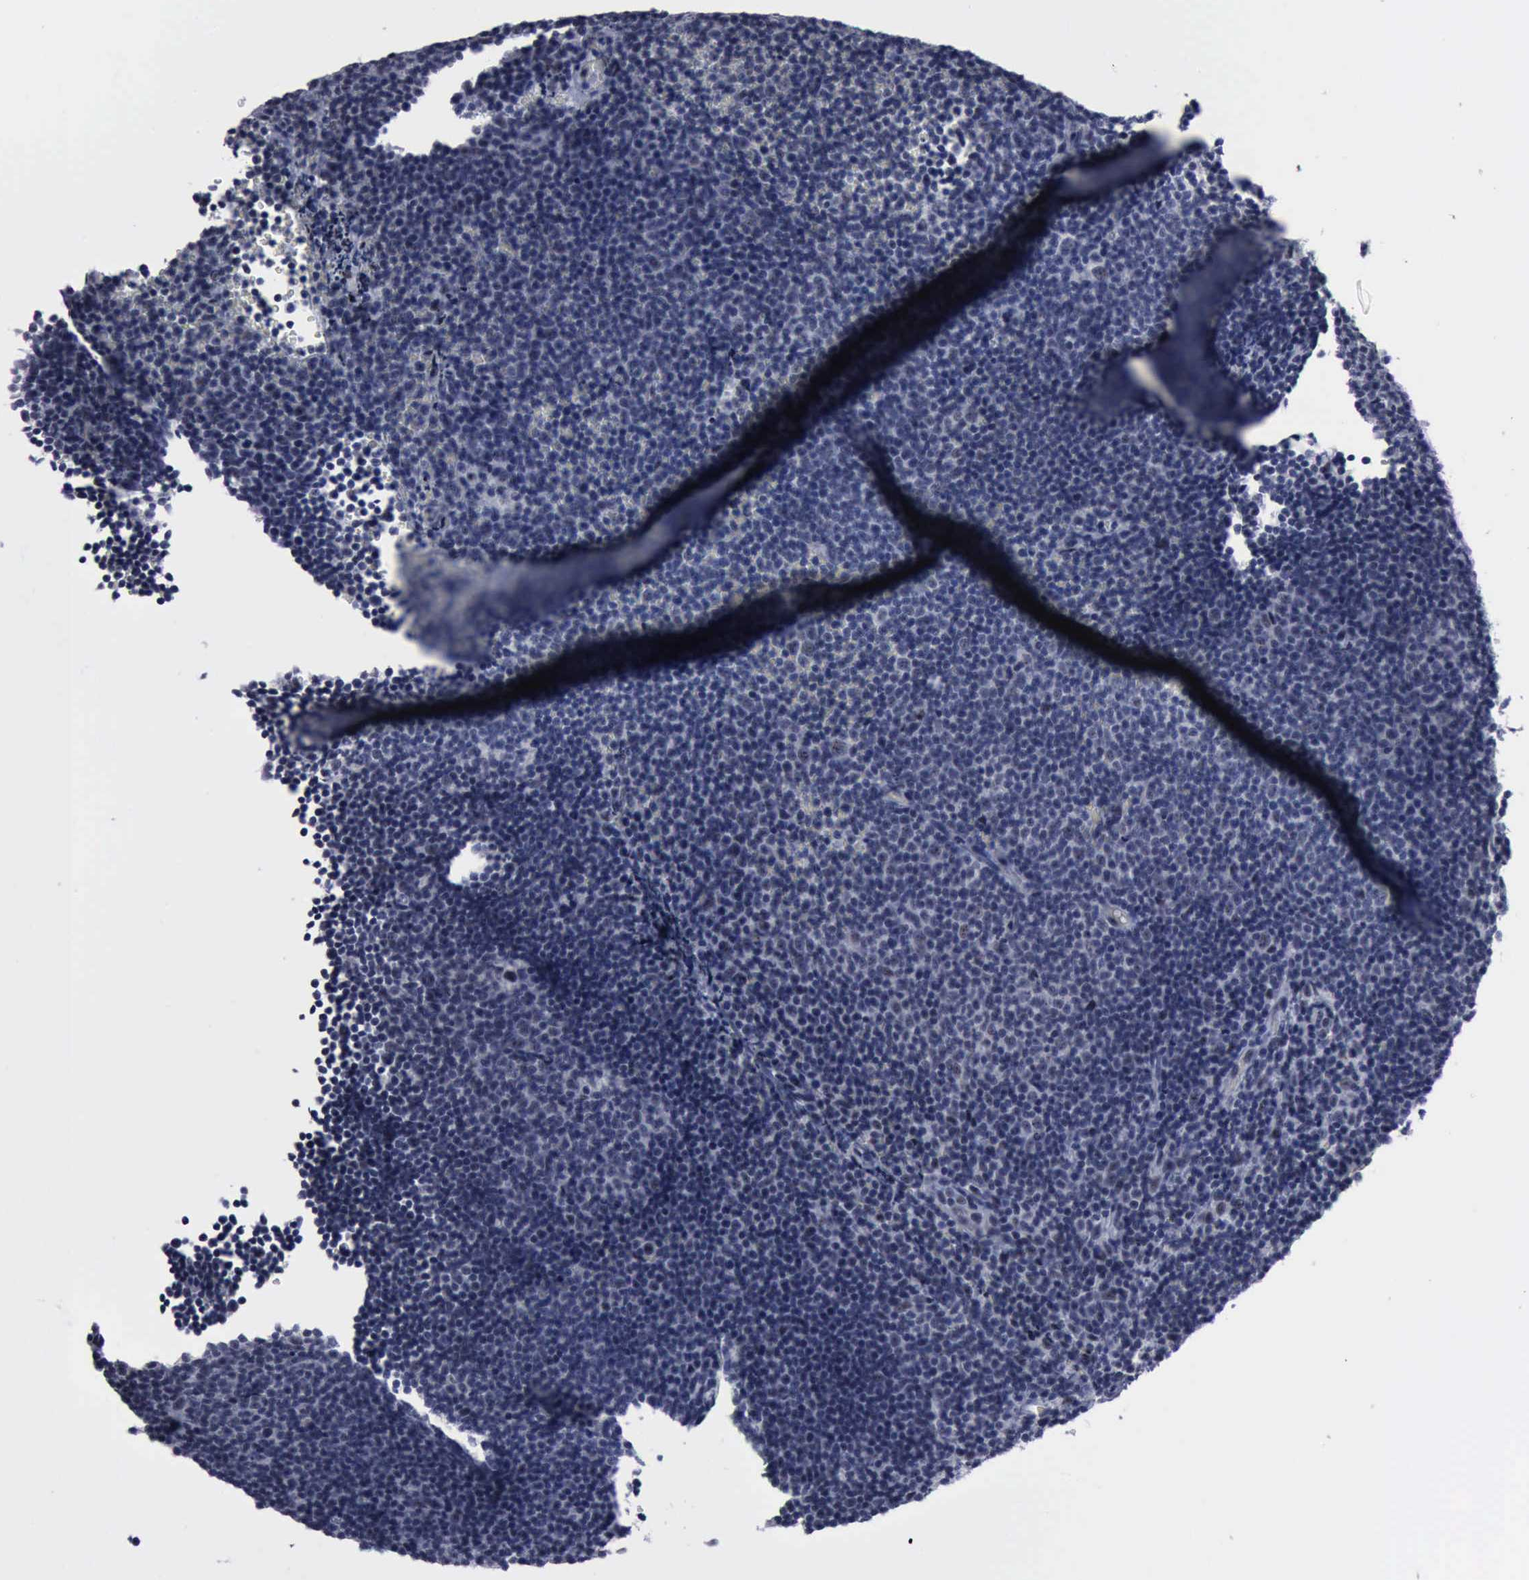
{"staining": {"intensity": "negative", "quantity": "none", "location": "none"}, "tissue": "lymphoma", "cell_type": "Tumor cells", "image_type": "cancer", "snomed": [{"axis": "morphology", "description": "Malignant lymphoma, non-Hodgkin's type, Low grade"}, {"axis": "topography", "description": "Lymph node"}], "caption": "A micrograph of low-grade malignant lymphoma, non-Hodgkin's type stained for a protein demonstrates no brown staining in tumor cells.", "gene": "BRD1", "patient": {"sex": "male", "age": 49}}